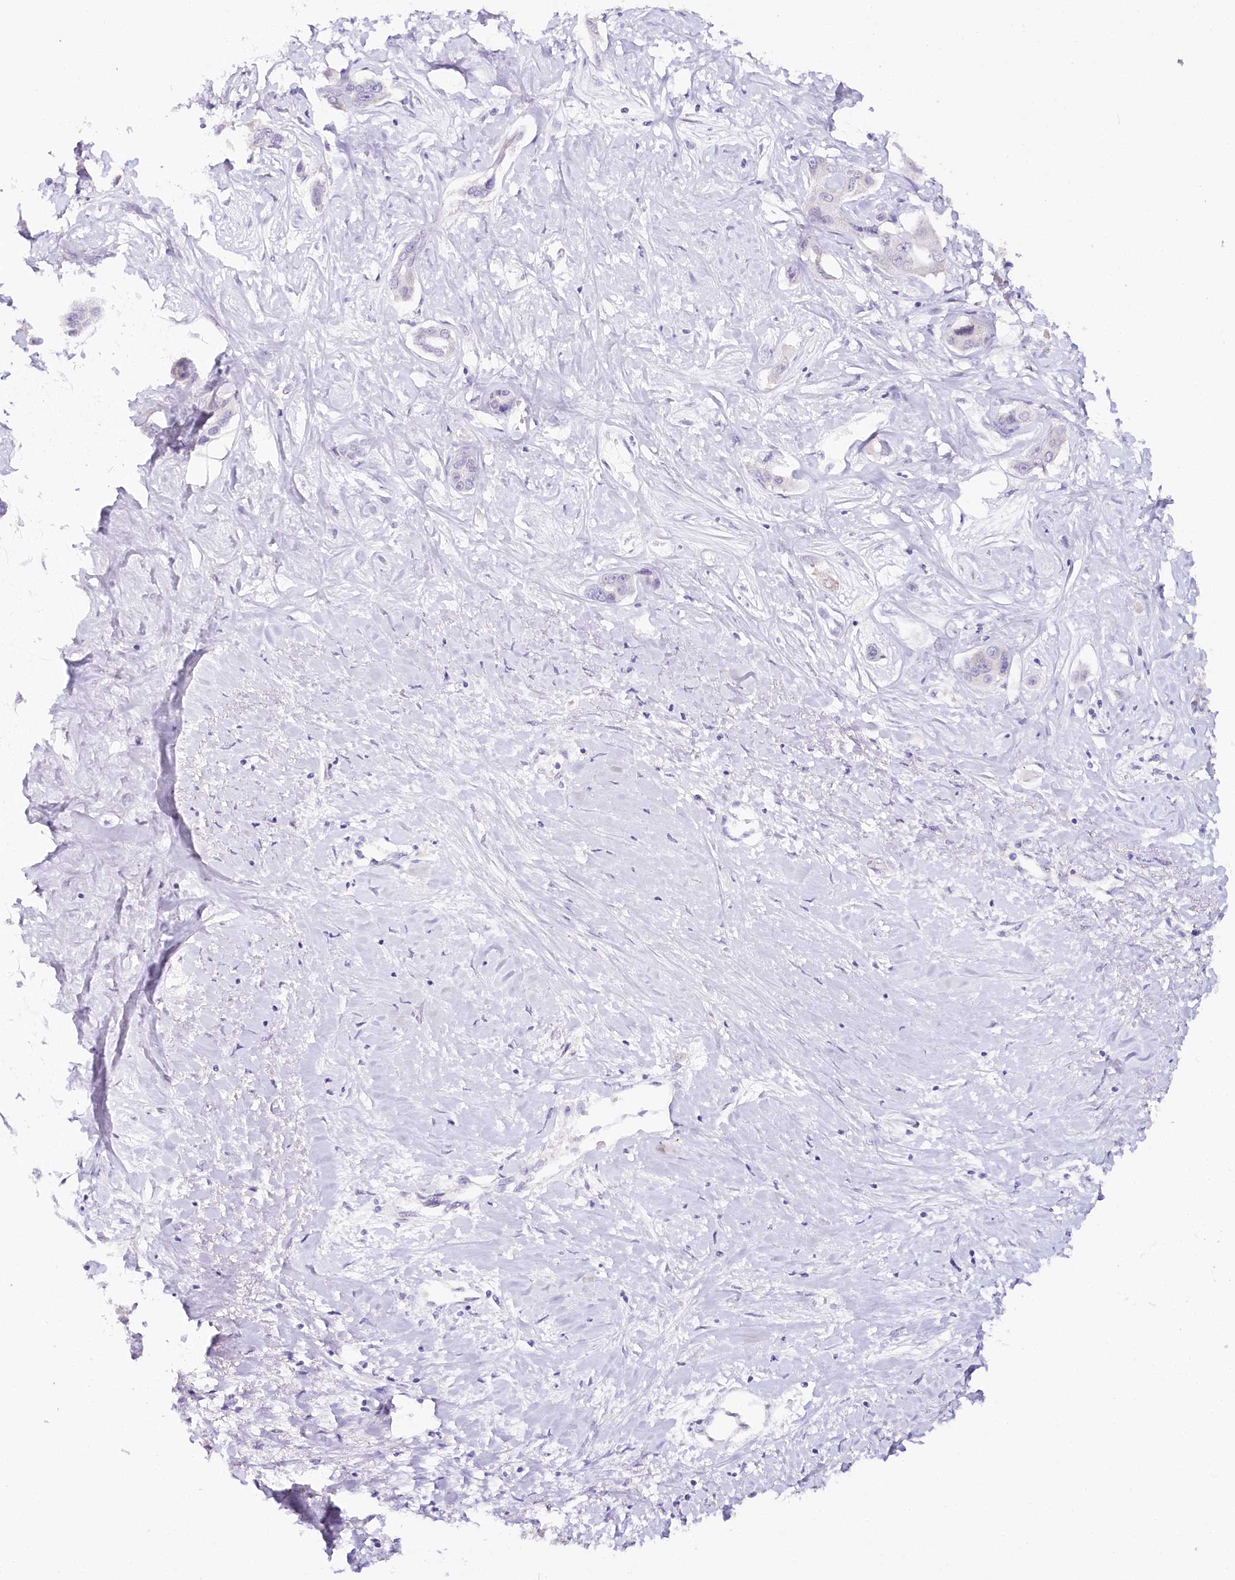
{"staining": {"intensity": "negative", "quantity": "none", "location": "none"}, "tissue": "liver cancer", "cell_type": "Tumor cells", "image_type": "cancer", "snomed": [{"axis": "morphology", "description": "Cholangiocarcinoma"}, {"axis": "topography", "description": "Liver"}], "caption": "DAB immunohistochemical staining of human cholangiocarcinoma (liver) demonstrates no significant expression in tumor cells.", "gene": "TP53", "patient": {"sex": "male", "age": 59}}